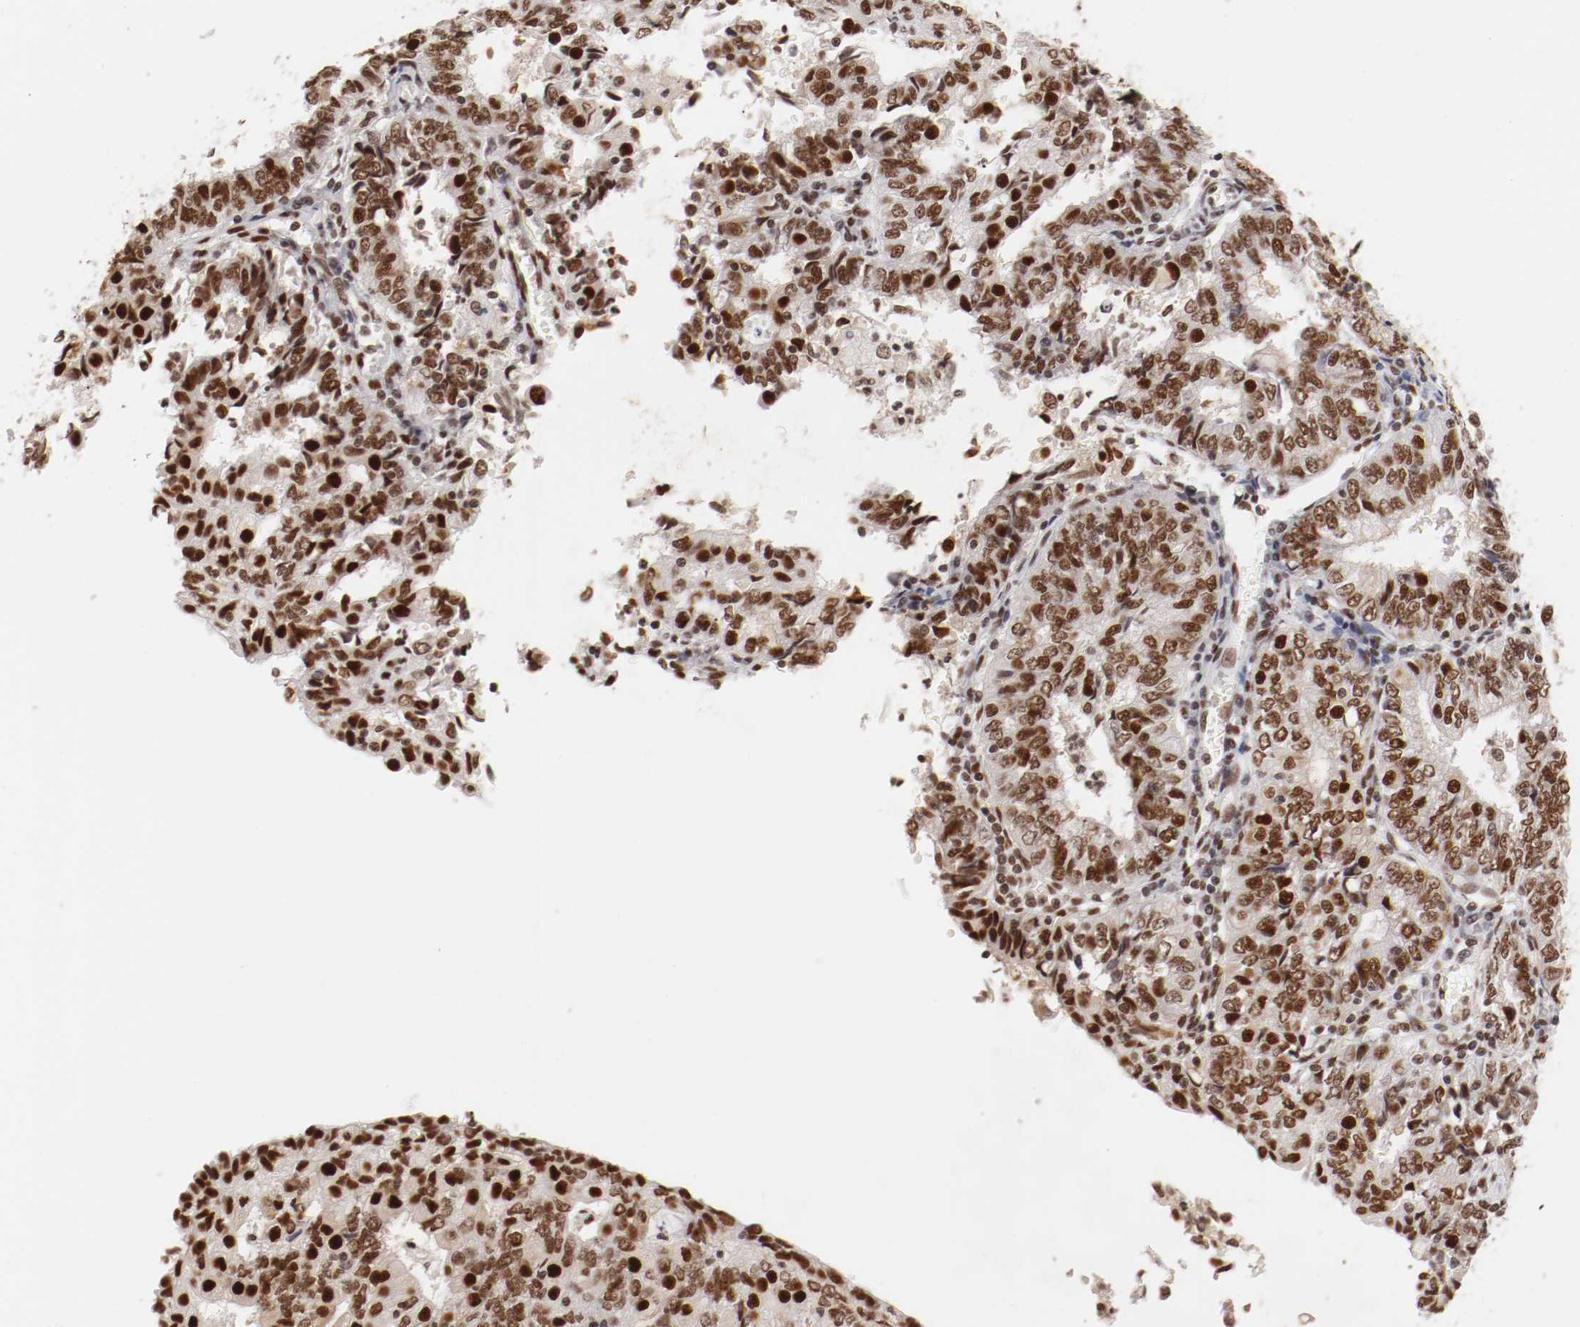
{"staining": {"intensity": "strong", "quantity": ">75%", "location": "nuclear"}, "tissue": "endometrial cancer", "cell_type": "Tumor cells", "image_type": "cancer", "snomed": [{"axis": "morphology", "description": "Adenocarcinoma, NOS"}, {"axis": "topography", "description": "Endometrium"}], "caption": "Tumor cells reveal high levels of strong nuclear expression in approximately >75% of cells in human endometrial cancer.", "gene": "TP53BP1", "patient": {"sex": "female", "age": 69}}